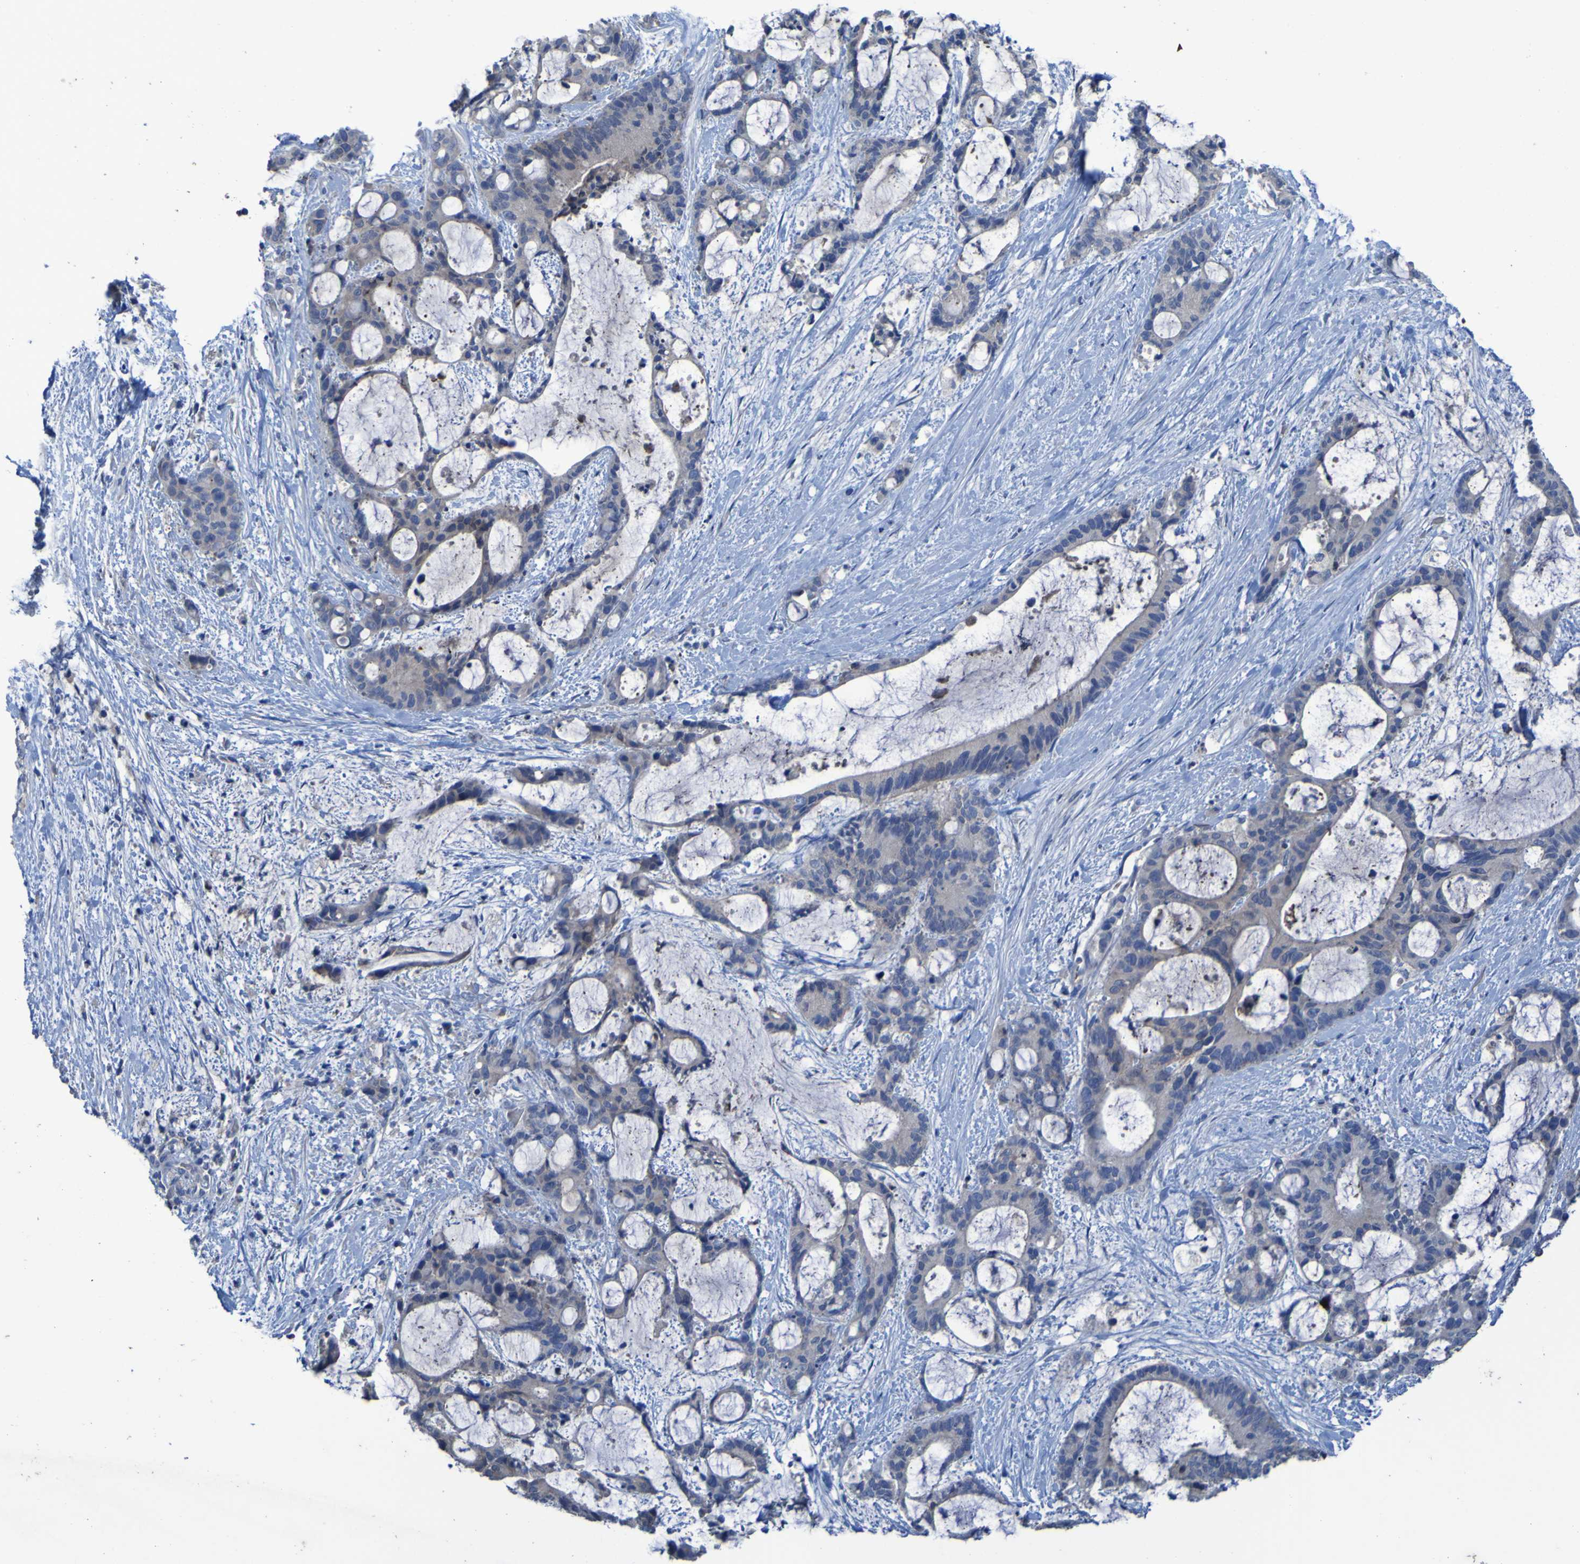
{"staining": {"intensity": "negative", "quantity": "none", "location": "none"}, "tissue": "liver cancer", "cell_type": "Tumor cells", "image_type": "cancer", "snomed": [{"axis": "morphology", "description": "Cholangiocarcinoma"}, {"axis": "topography", "description": "Liver"}], "caption": "Tumor cells are negative for protein expression in human liver cholangiocarcinoma.", "gene": "SGK2", "patient": {"sex": "female", "age": 73}}